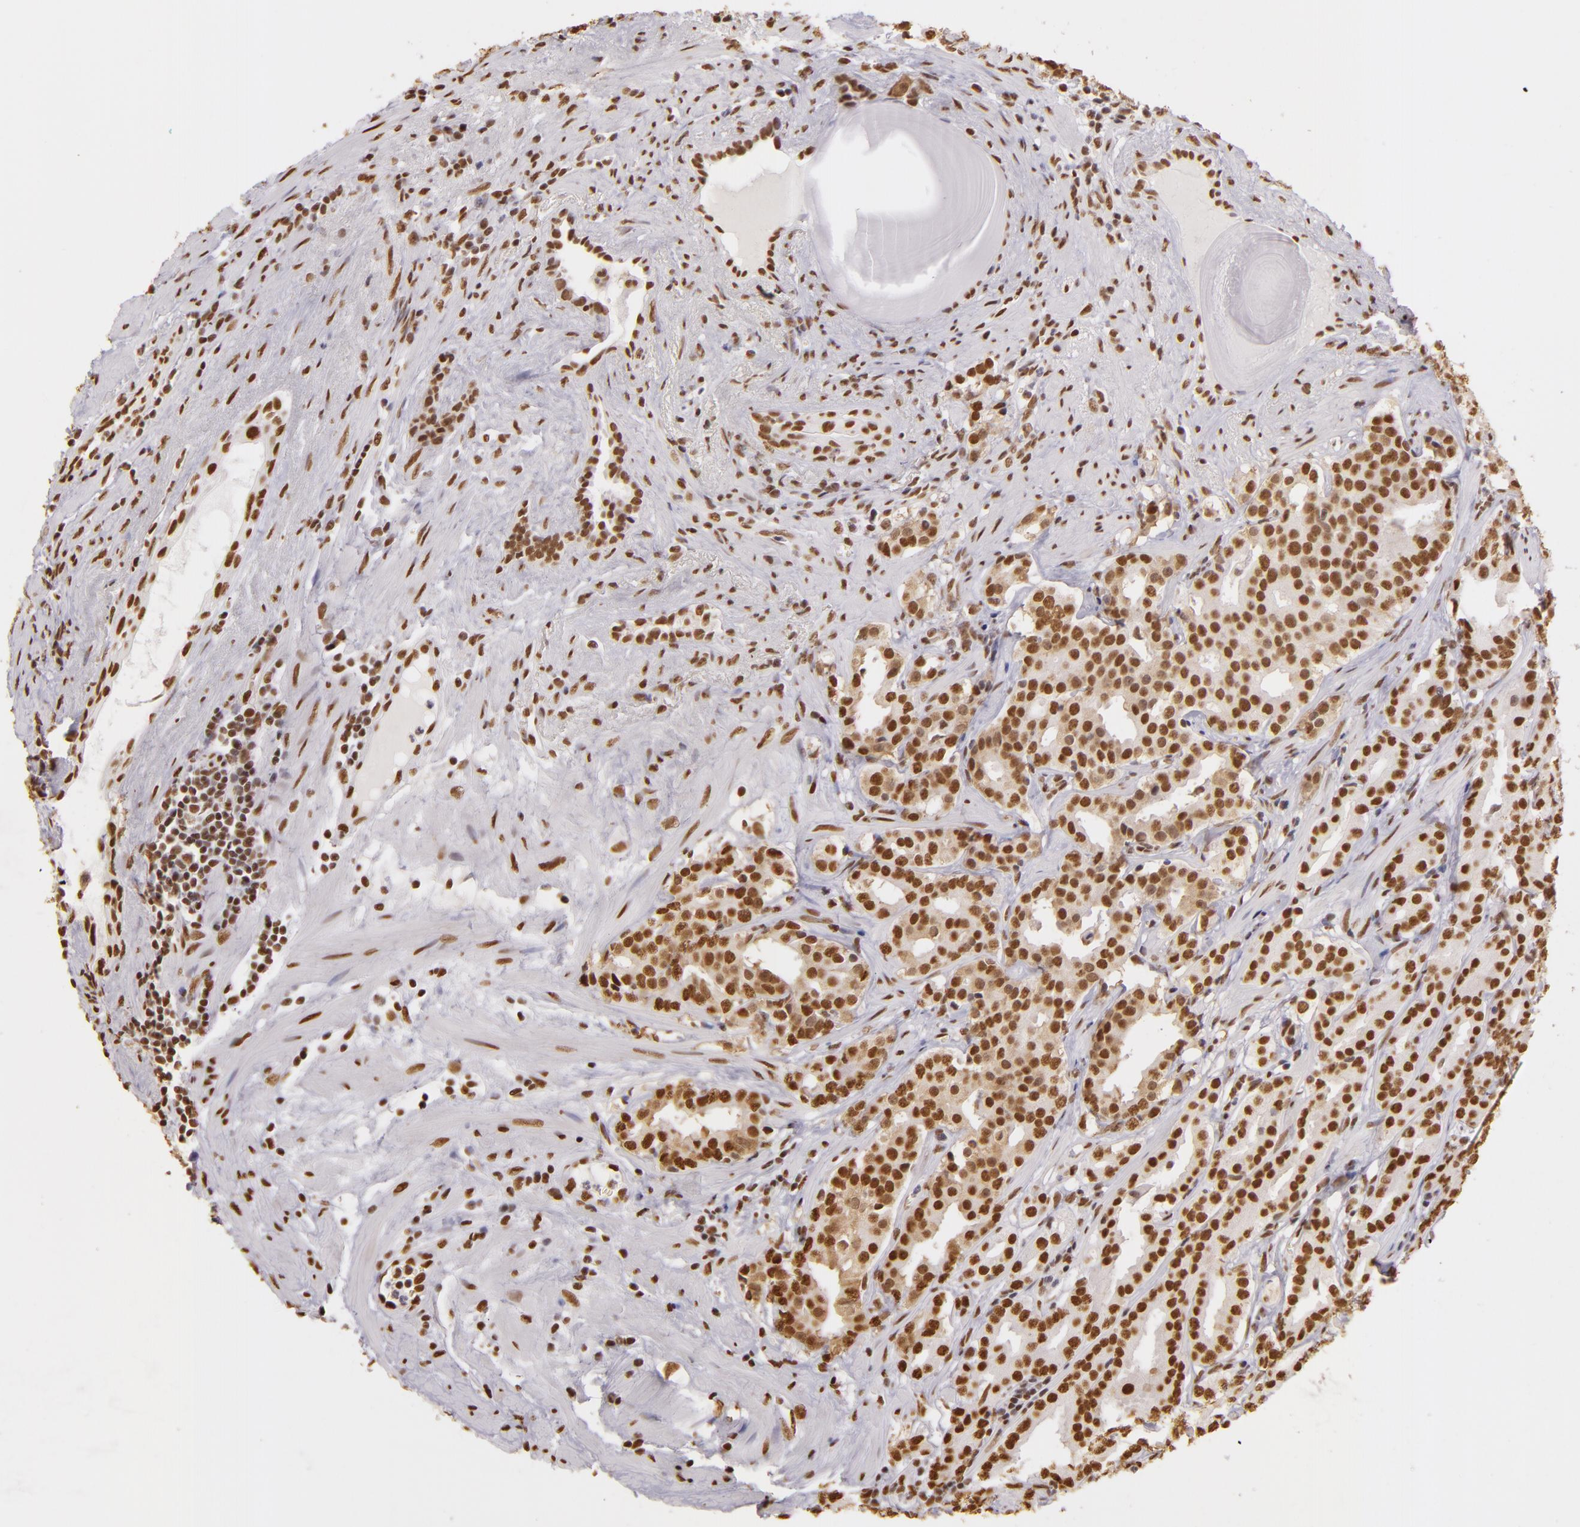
{"staining": {"intensity": "strong", "quantity": ">75%", "location": "nuclear"}, "tissue": "prostate cancer", "cell_type": "Tumor cells", "image_type": "cancer", "snomed": [{"axis": "morphology", "description": "Adenocarcinoma, Low grade"}, {"axis": "topography", "description": "Prostate"}], "caption": "Strong nuclear positivity for a protein is present in approximately >75% of tumor cells of prostate low-grade adenocarcinoma using IHC.", "gene": "PAPOLA", "patient": {"sex": "male", "age": 59}}